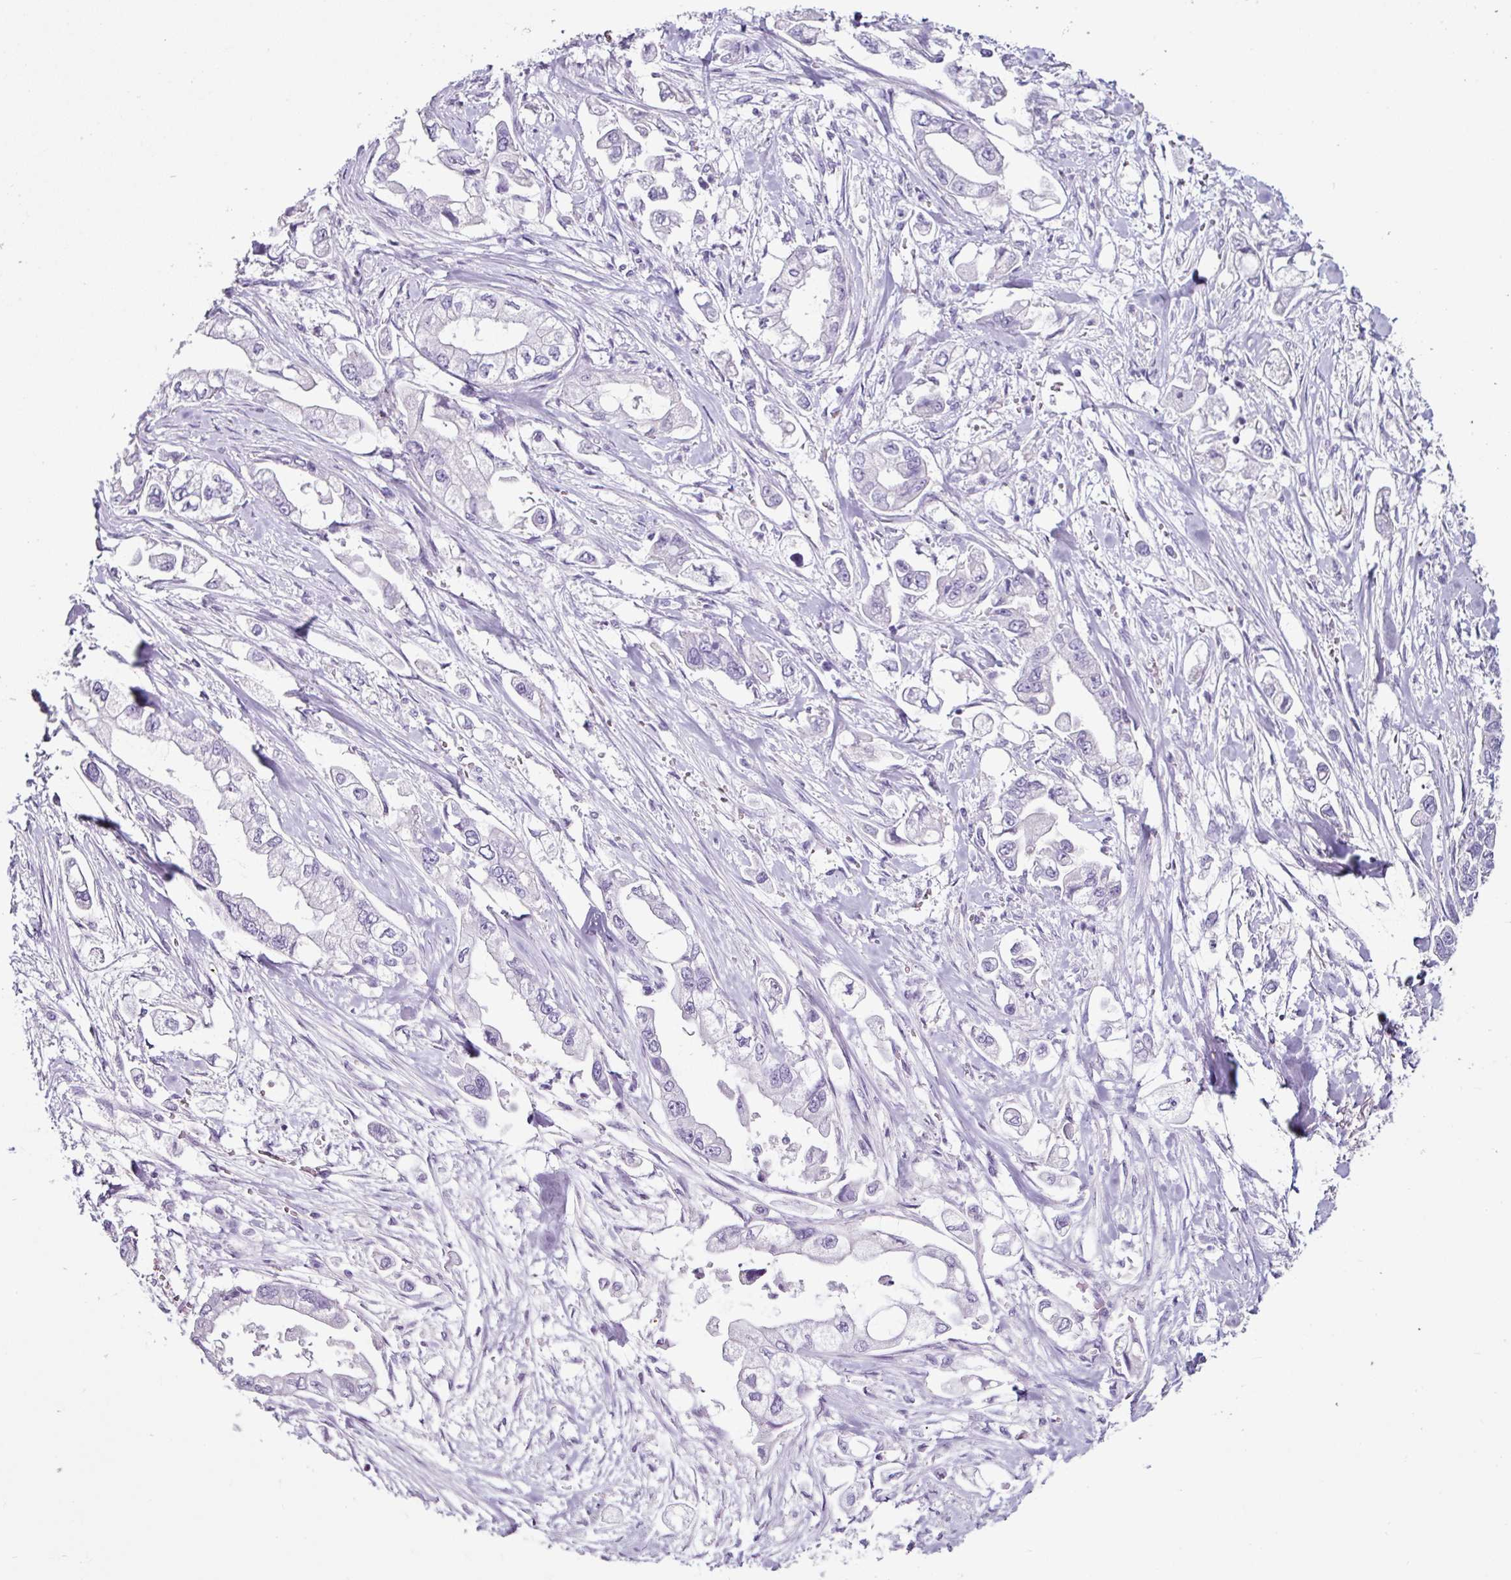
{"staining": {"intensity": "negative", "quantity": "none", "location": "none"}, "tissue": "stomach cancer", "cell_type": "Tumor cells", "image_type": "cancer", "snomed": [{"axis": "morphology", "description": "Adenocarcinoma, NOS"}, {"axis": "topography", "description": "Stomach"}], "caption": "Protein analysis of adenocarcinoma (stomach) shows no significant expression in tumor cells. (DAB IHC visualized using brightfield microscopy, high magnification).", "gene": "GLP2R", "patient": {"sex": "male", "age": 62}}